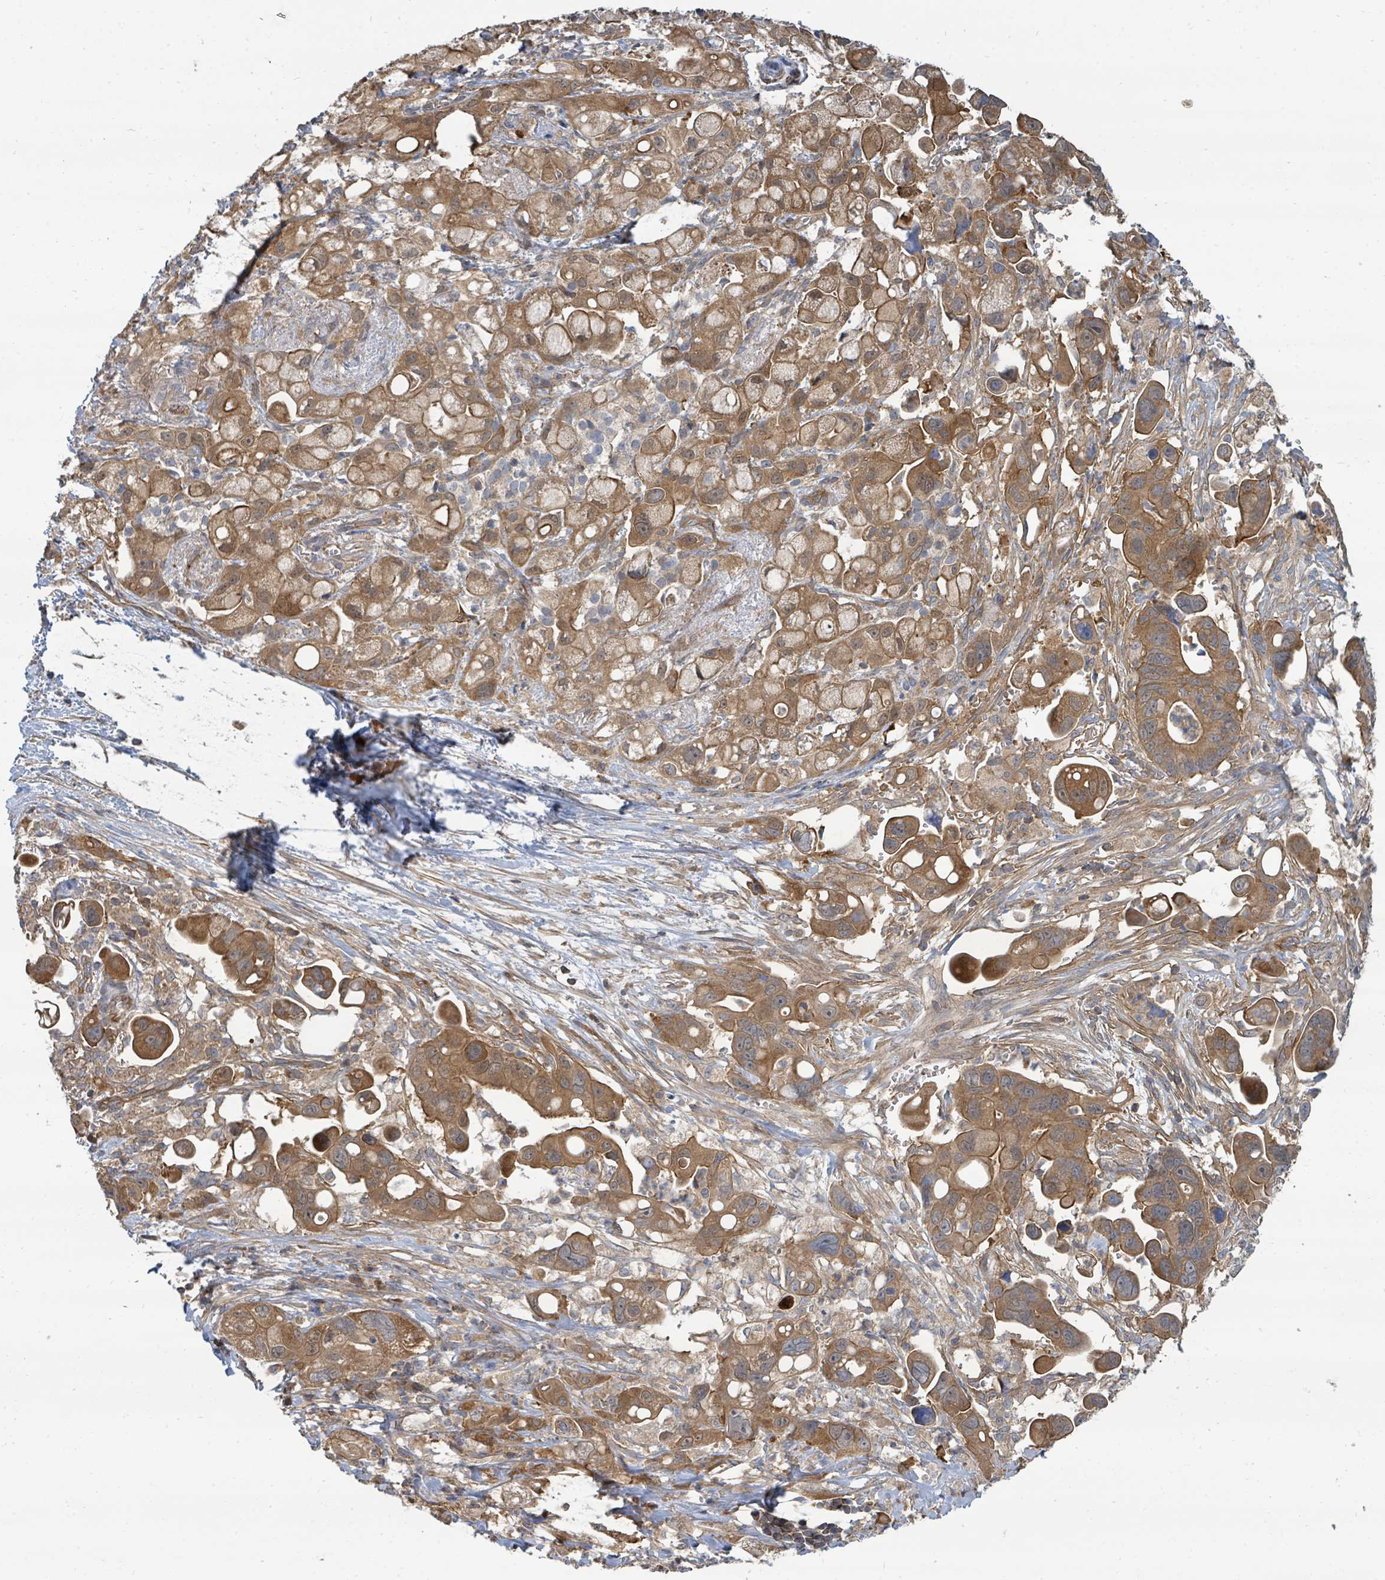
{"staining": {"intensity": "moderate", "quantity": ">75%", "location": "cytoplasmic/membranous"}, "tissue": "pancreatic cancer", "cell_type": "Tumor cells", "image_type": "cancer", "snomed": [{"axis": "morphology", "description": "Adenocarcinoma, NOS"}, {"axis": "topography", "description": "Pancreas"}], "caption": "Pancreatic cancer (adenocarcinoma) tissue exhibits moderate cytoplasmic/membranous staining in about >75% of tumor cells (brown staining indicates protein expression, while blue staining denotes nuclei).", "gene": "BOLA2B", "patient": {"sex": "male", "age": 68}}